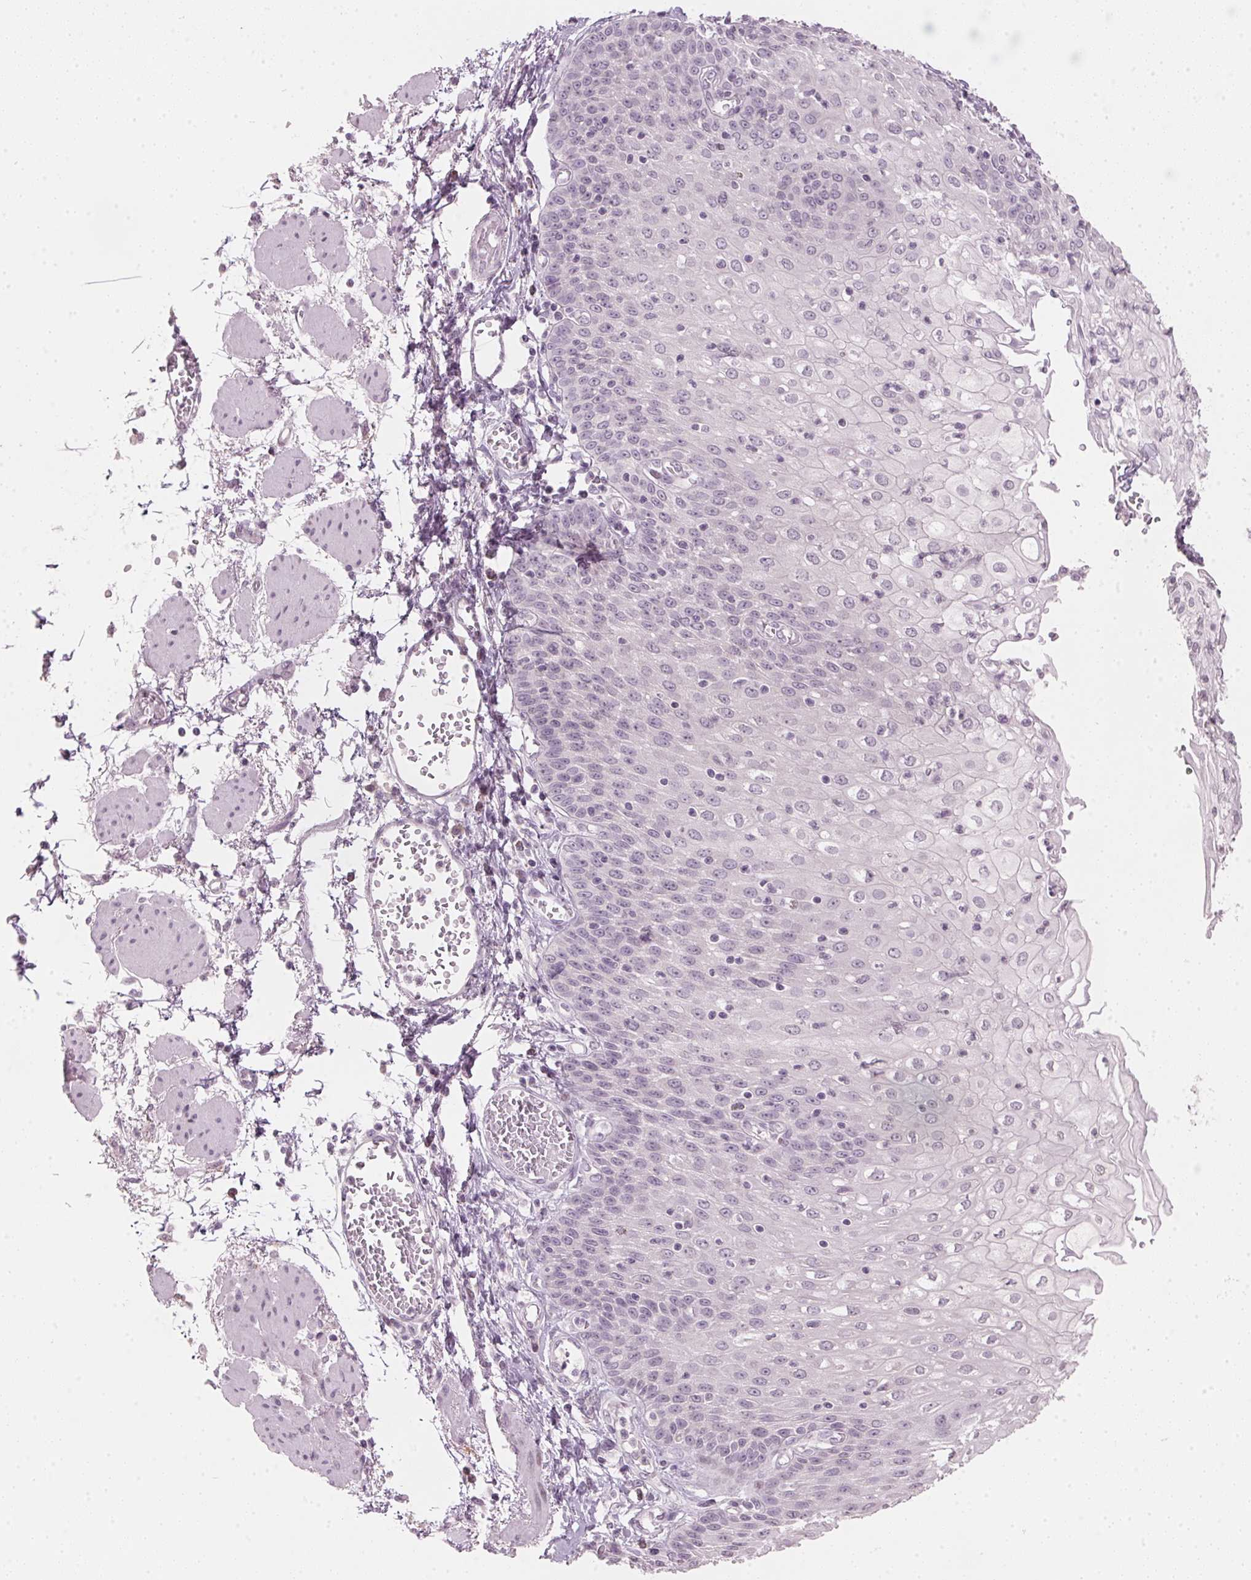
{"staining": {"intensity": "negative", "quantity": "none", "location": "none"}, "tissue": "esophagus", "cell_type": "Squamous epithelial cells", "image_type": "normal", "snomed": [{"axis": "morphology", "description": "Normal tissue, NOS"}, {"axis": "morphology", "description": "Adenocarcinoma, NOS"}, {"axis": "topography", "description": "Esophagus"}], "caption": "Squamous epithelial cells show no significant protein expression in normal esophagus. (Stains: DAB (3,3'-diaminobenzidine) immunohistochemistry with hematoxylin counter stain, Microscopy: brightfield microscopy at high magnification).", "gene": "SFRP4", "patient": {"sex": "male", "age": 81}}